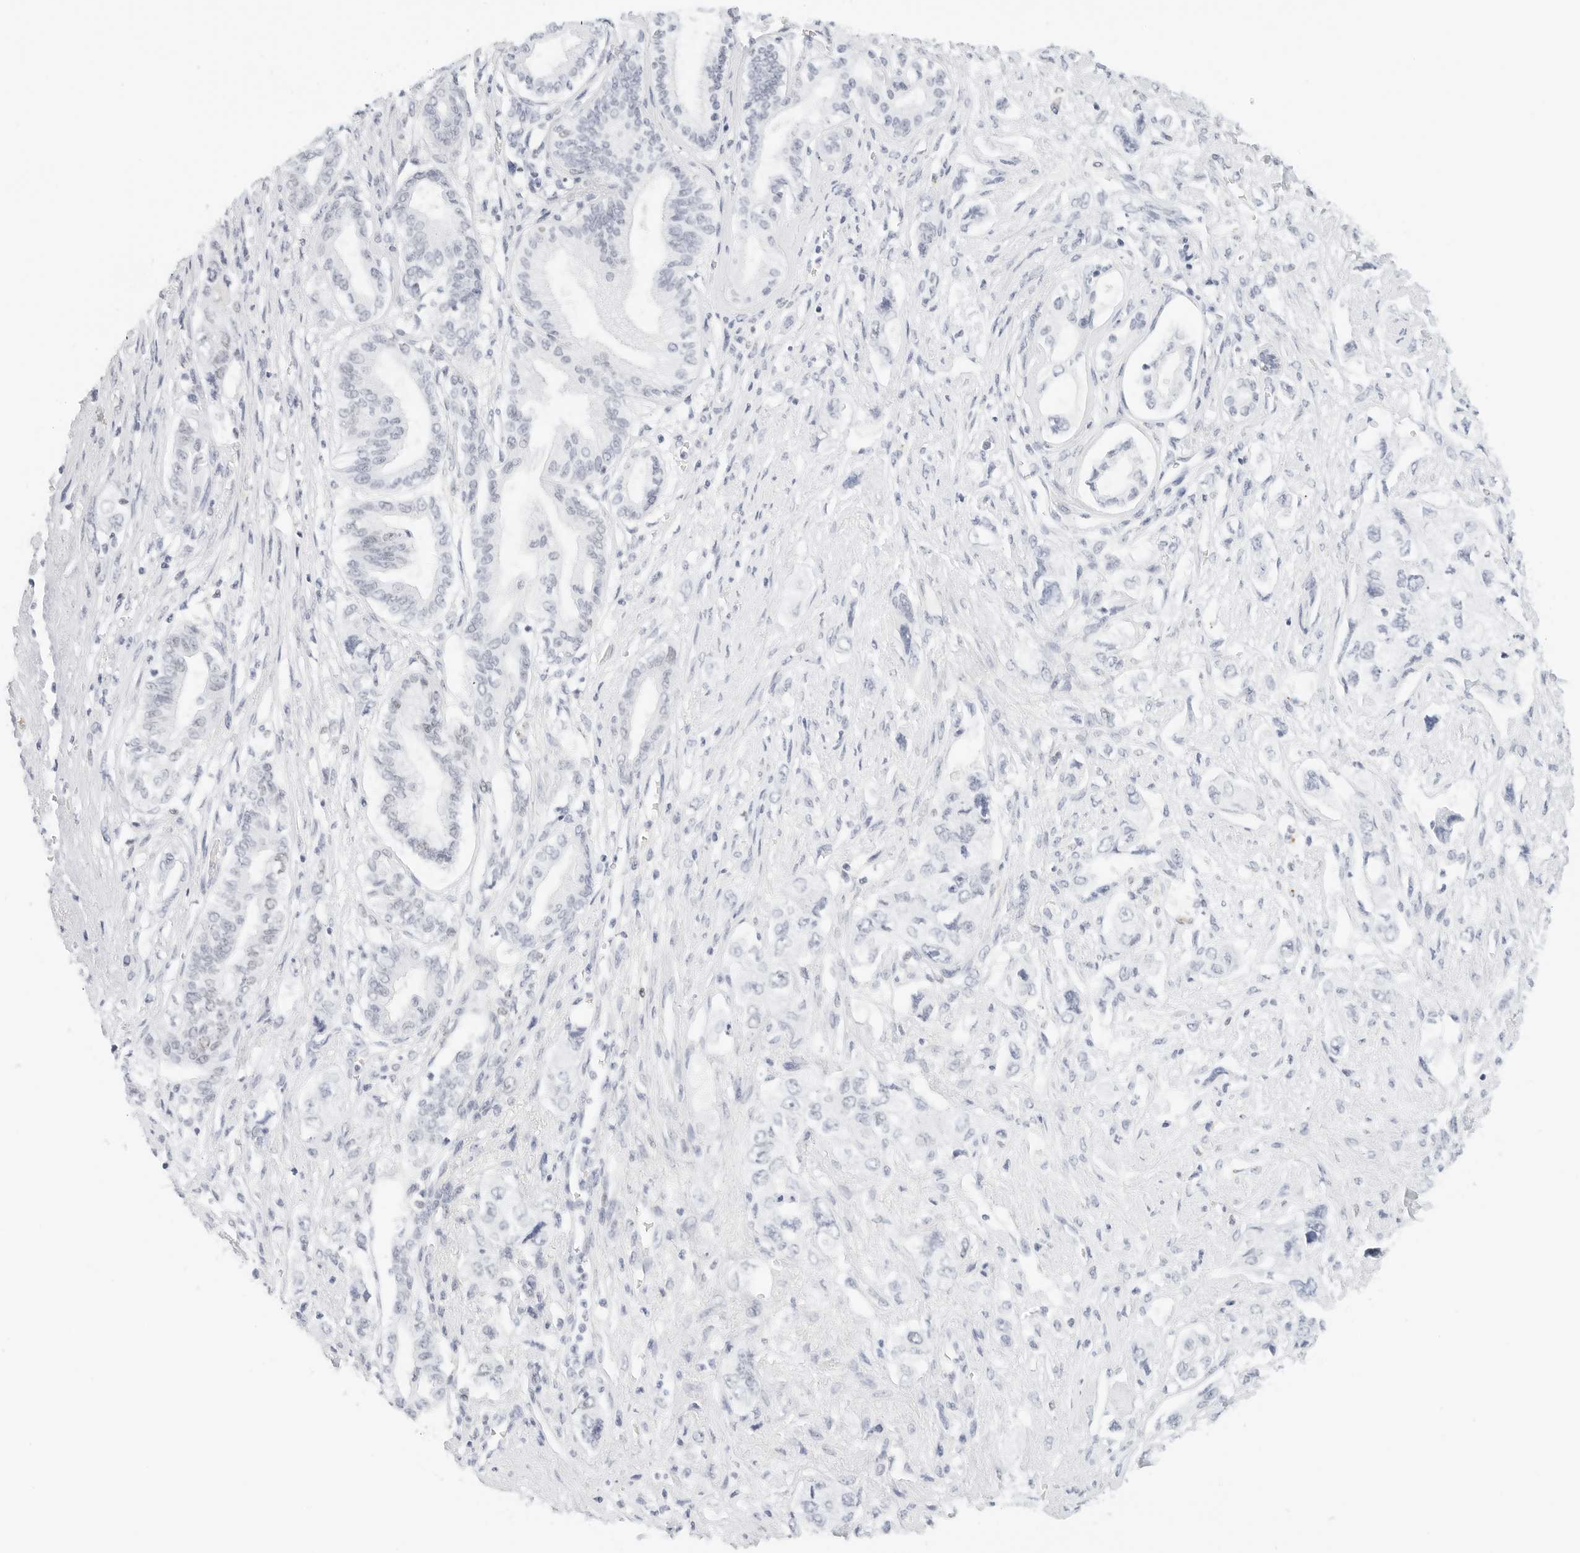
{"staining": {"intensity": "negative", "quantity": "none", "location": "none"}, "tissue": "pancreatic cancer", "cell_type": "Tumor cells", "image_type": "cancer", "snomed": [{"axis": "morphology", "description": "Adenocarcinoma, NOS"}, {"axis": "topography", "description": "Pancreas"}], "caption": "Human pancreatic cancer (adenocarcinoma) stained for a protein using immunohistochemistry demonstrates no positivity in tumor cells.", "gene": "CD22", "patient": {"sex": "female", "age": 73}}